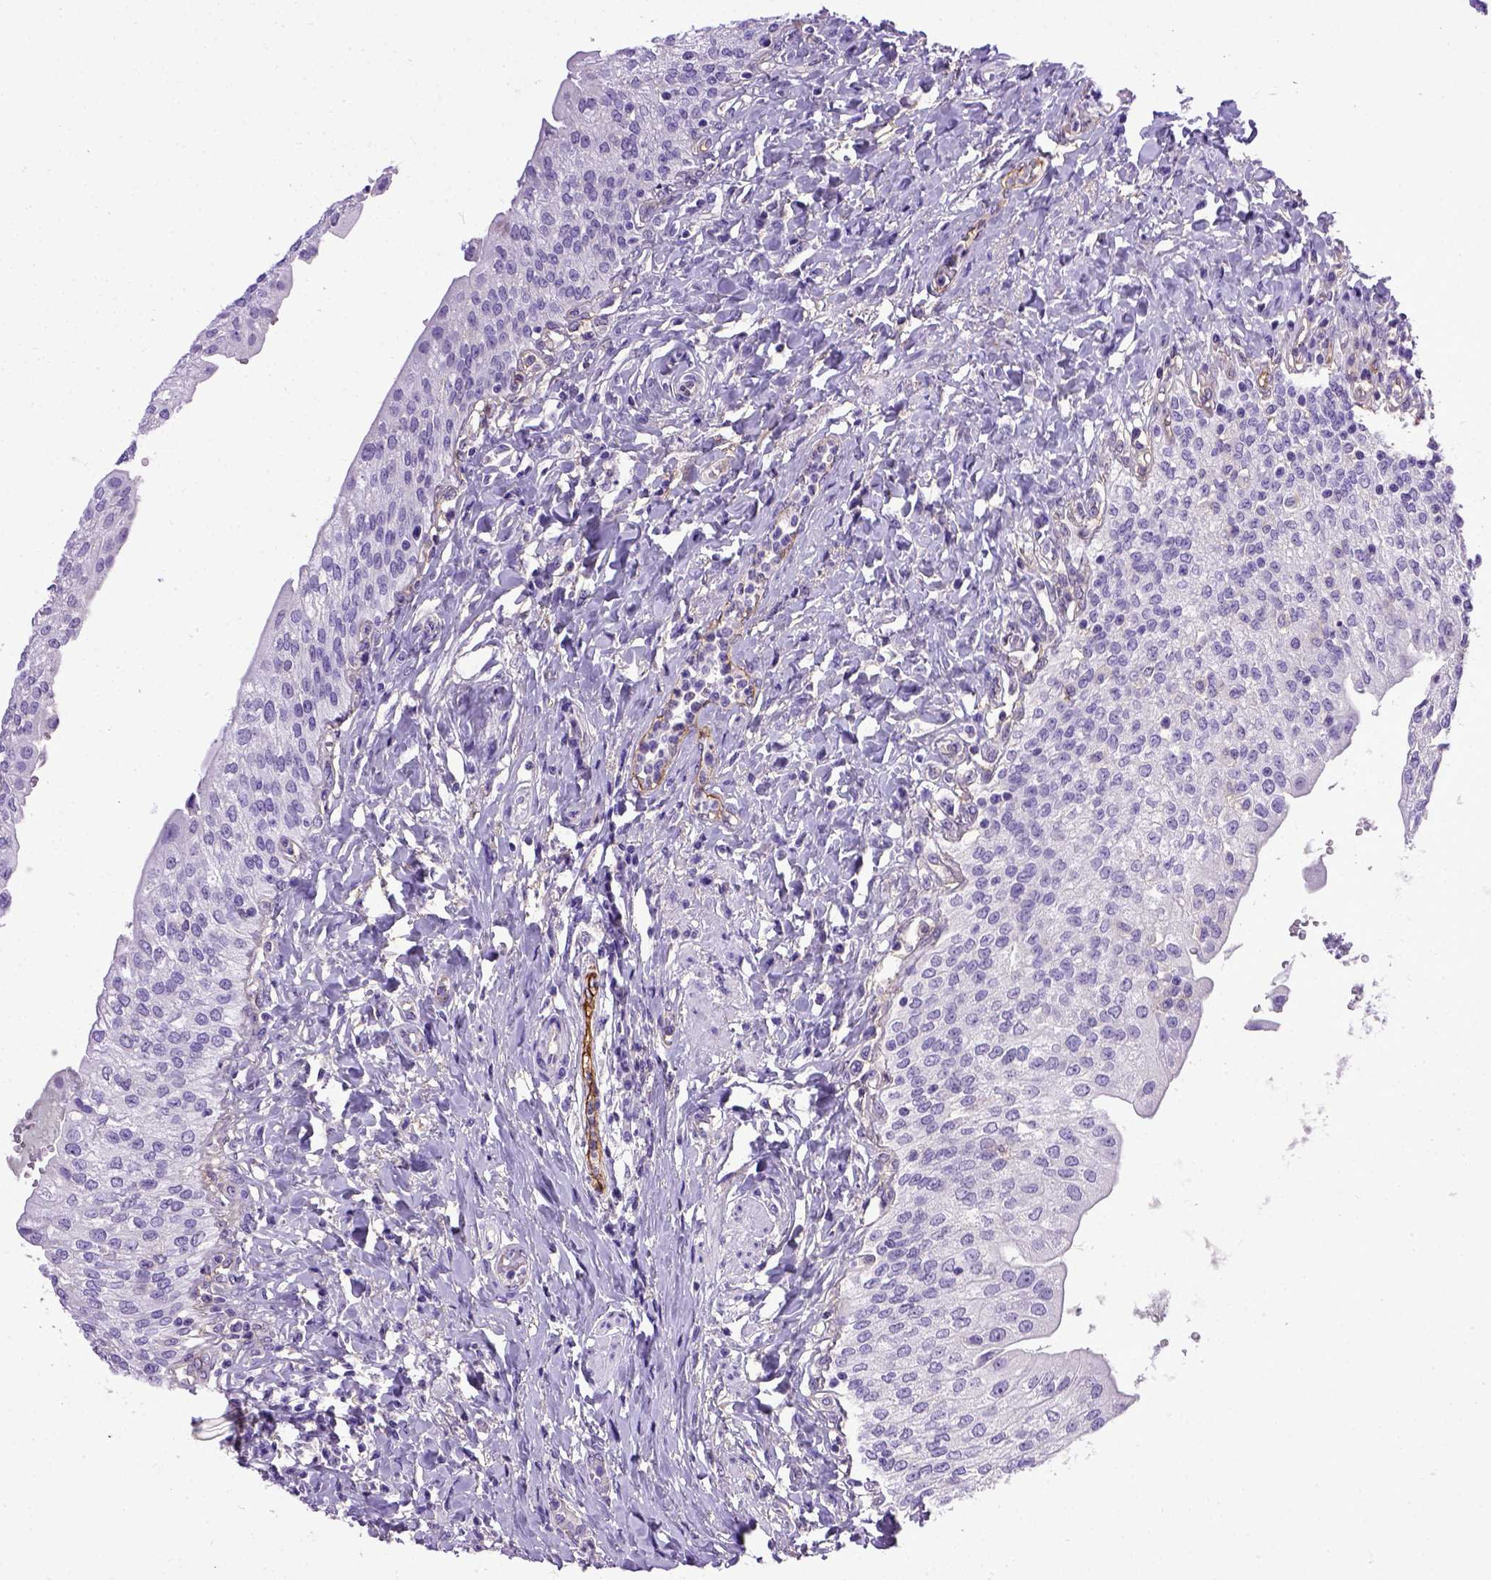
{"staining": {"intensity": "negative", "quantity": "none", "location": "none"}, "tissue": "urinary bladder", "cell_type": "Urothelial cells", "image_type": "normal", "snomed": [{"axis": "morphology", "description": "Normal tissue, NOS"}, {"axis": "morphology", "description": "Inflammation, NOS"}, {"axis": "topography", "description": "Urinary bladder"}], "caption": "Immunohistochemistry (IHC) micrograph of unremarkable urinary bladder stained for a protein (brown), which exhibits no positivity in urothelial cells.", "gene": "ENG", "patient": {"sex": "male", "age": 64}}